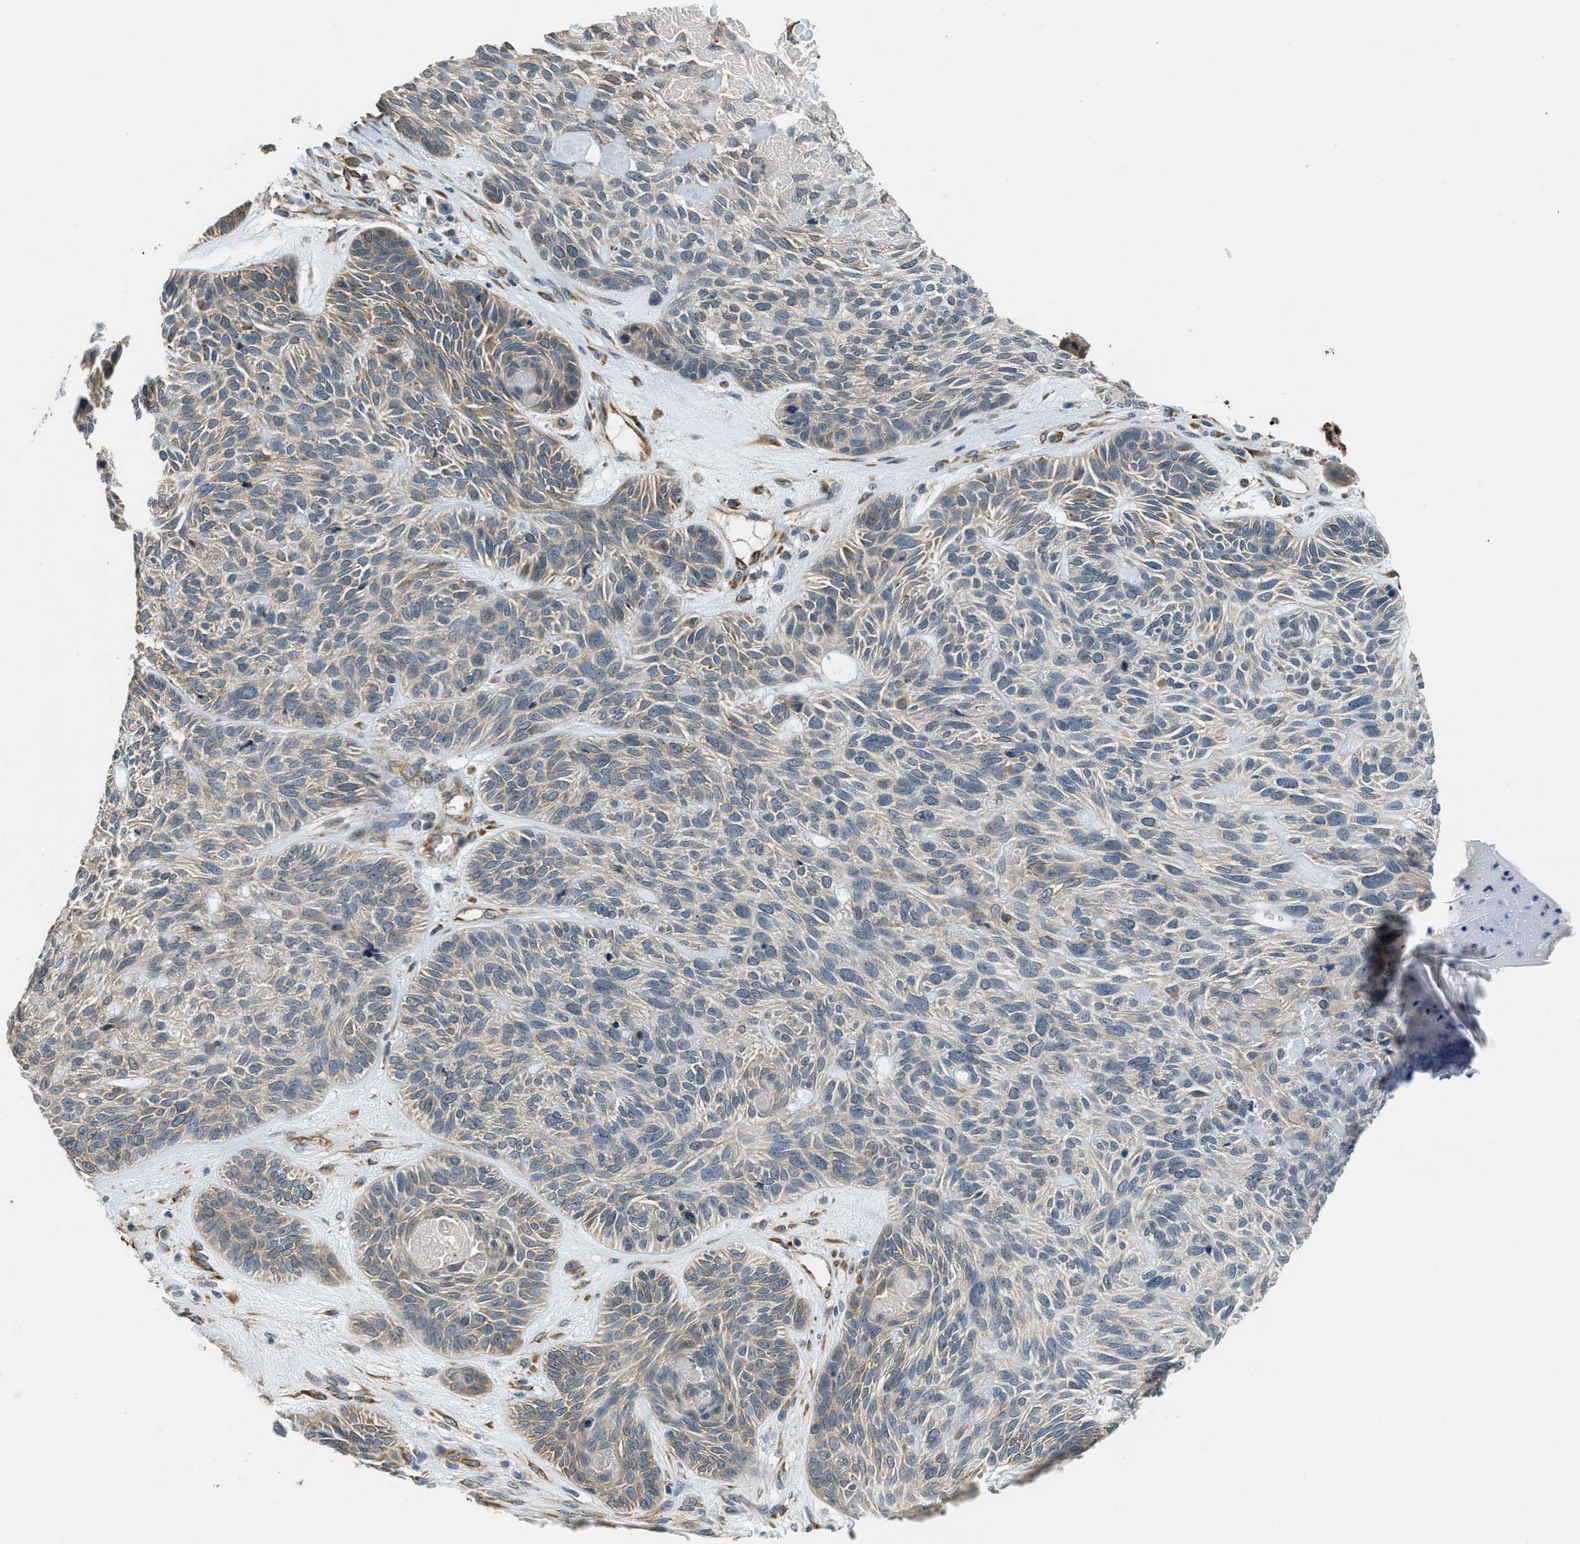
{"staining": {"intensity": "moderate", "quantity": "<25%", "location": "cytoplasmic/membranous"}, "tissue": "skin cancer", "cell_type": "Tumor cells", "image_type": "cancer", "snomed": [{"axis": "morphology", "description": "Basal cell carcinoma"}, {"axis": "topography", "description": "Skin"}], "caption": "Basal cell carcinoma (skin) was stained to show a protein in brown. There is low levels of moderate cytoplasmic/membranous expression in approximately <25% of tumor cells.", "gene": "ALOX12", "patient": {"sex": "male", "age": 55}}